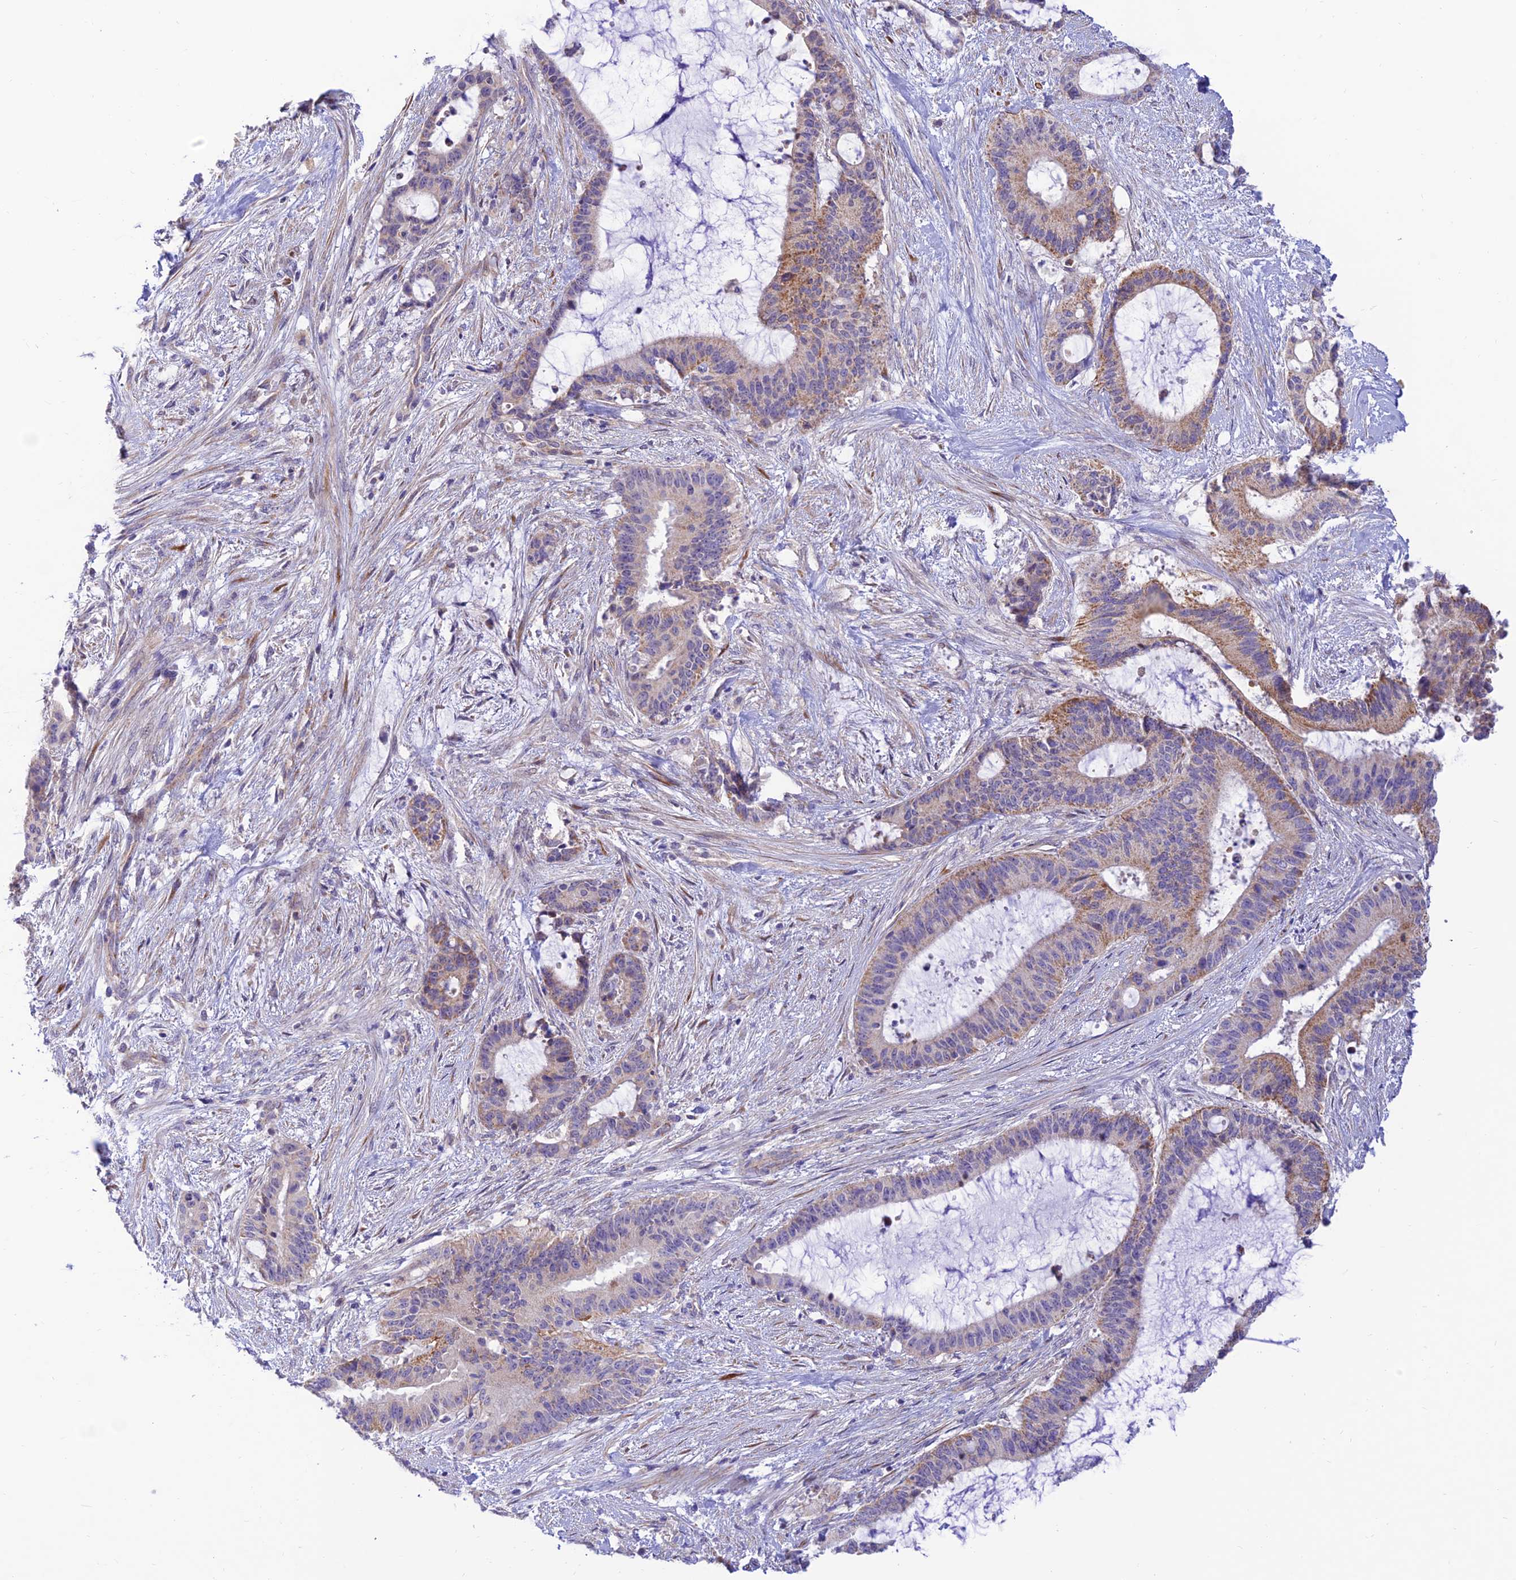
{"staining": {"intensity": "moderate", "quantity": "<25%", "location": "cytoplasmic/membranous"}, "tissue": "liver cancer", "cell_type": "Tumor cells", "image_type": "cancer", "snomed": [{"axis": "morphology", "description": "Normal tissue, NOS"}, {"axis": "morphology", "description": "Cholangiocarcinoma"}, {"axis": "topography", "description": "Liver"}, {"axis": "topography", "description": "Peripheral nerve tissue"}], "caption": "Immunohistochemical staining of human liver cancer reveals low levels of moderate cytoplasmic/membranous protein expression in approximately <25% of tumor cells.", "gene": "FAM186B", "patient": {"sex": "female", "age": 73}}